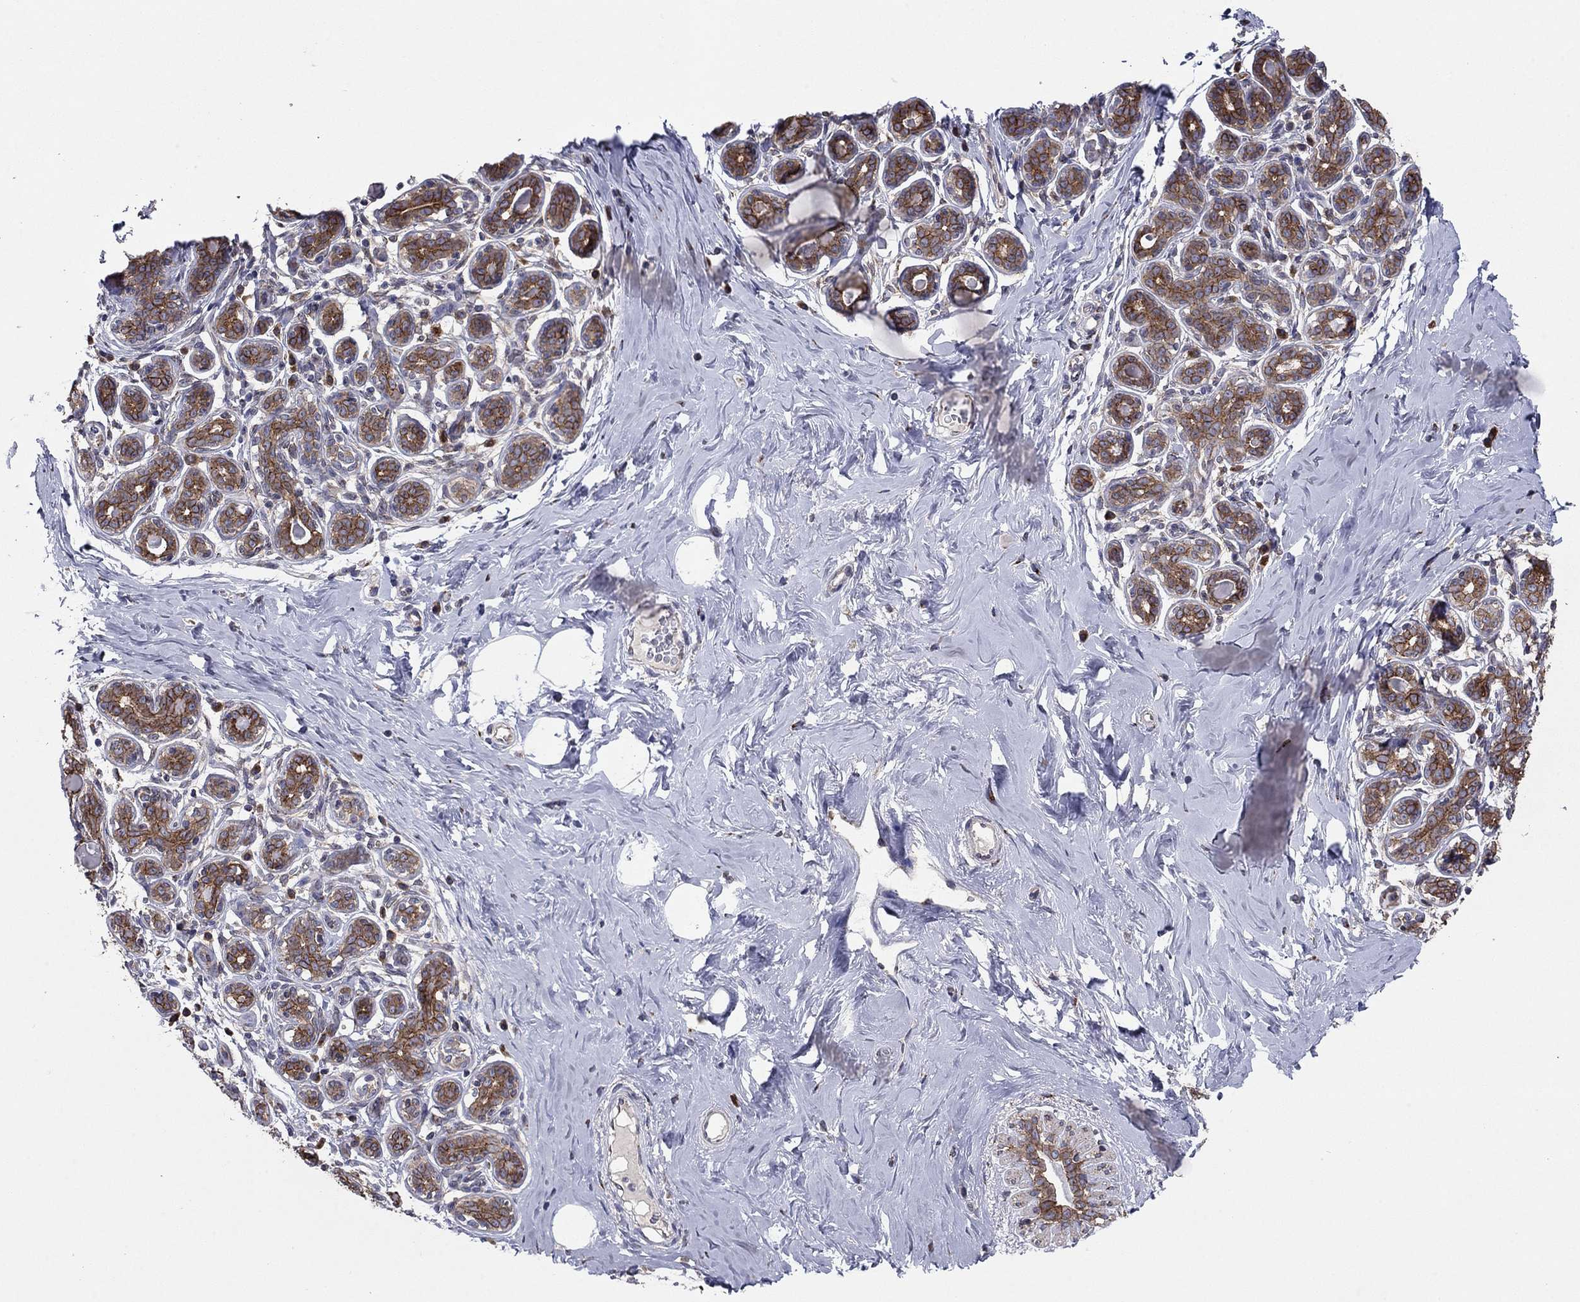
{"staining": {"intensity": "negative", "quantity": "none", "location": "none"}, "tissue": "breast", "cell_type": "Adipocytes", "image_type": "normal", "snomed": [{"axis": "morphology", "description": "Normal tissue, NOS"}, {"axis": "topography", "description": "Skin"}, {"axis": "topography", "description": "Breast"}], "caption": "This is a histopathology image of immunohistochemistry staining of benign breast, which shows no staining in adipocytes.", "gene": "YIF1A", "patient": {"sex": "female", "age": 43}}